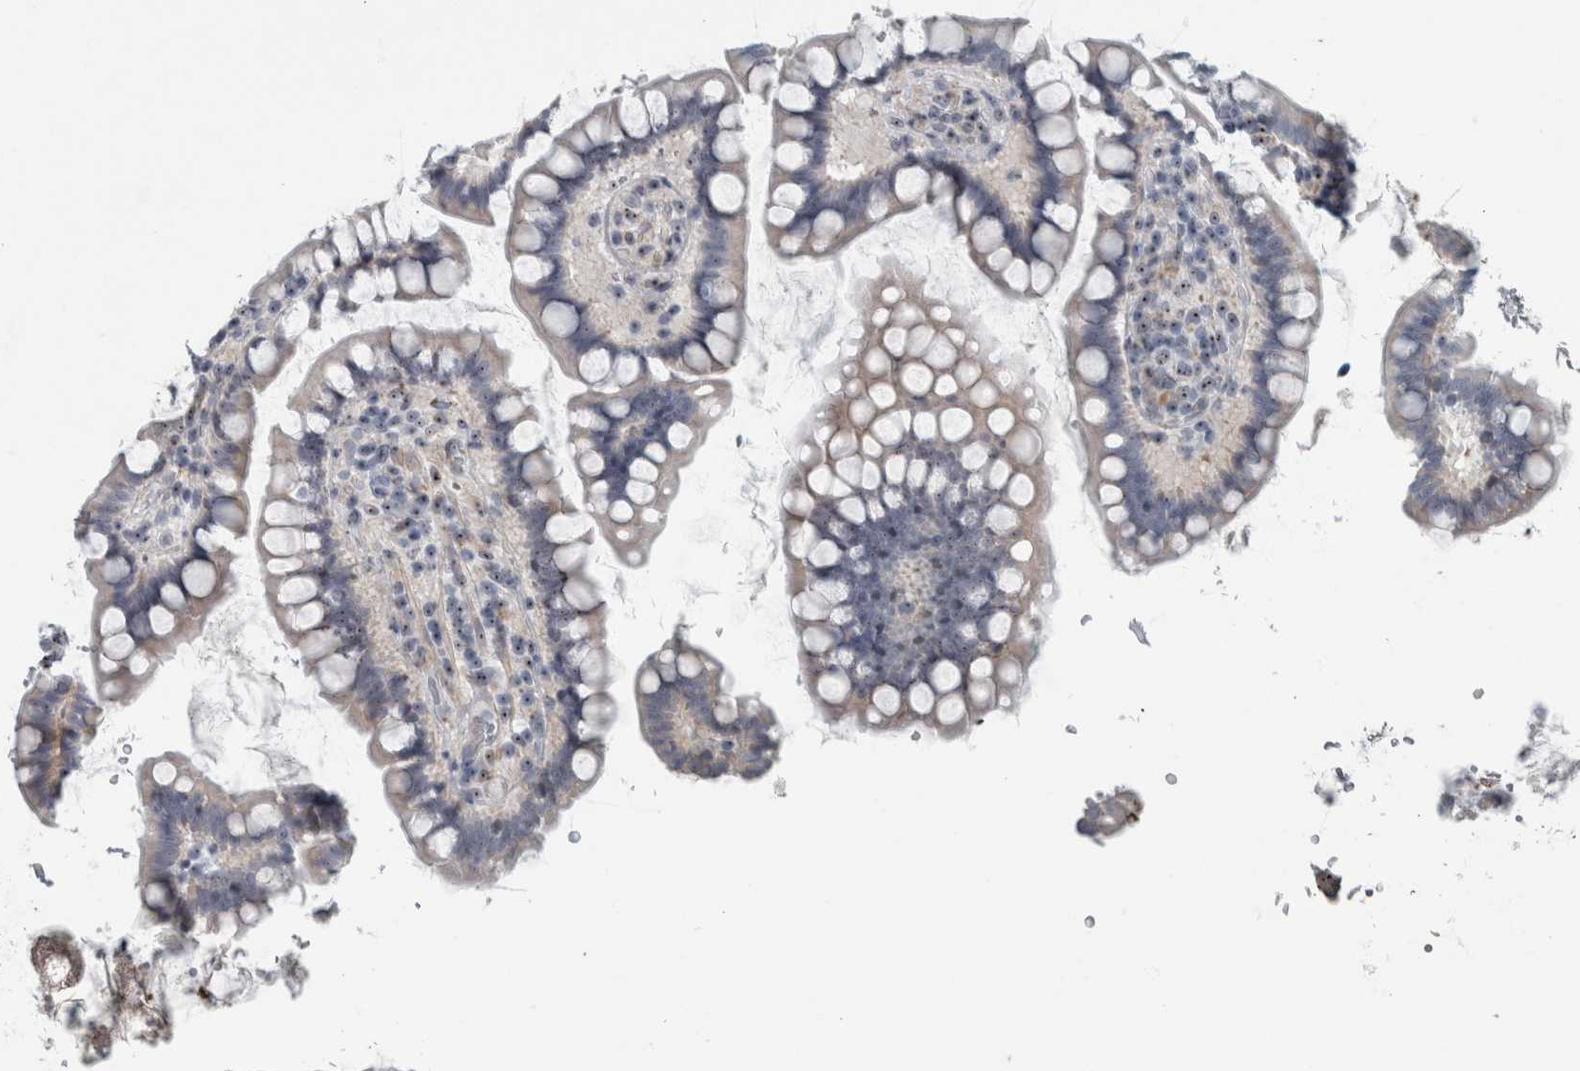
{"staining": {"intensity": "weak", "quantity": "25%-75%", "location": "nuclear"}, "tissue": "small intestine", "cell_type": "Glandular cells", "image_type": "normal", "snomed": [{"axis": "morphology", "description": "Normal tissue, NOS"}, {"axis": "topography", "description": "Smooth muscle"}, {"axis": "topography", "description": "Small intestine"}], "caption": "Benign small intestine demonstrates weak nuclear staining in approximately 25%-75% of glandular cells, visualized by immunohistochemistry.", "gene": "UTP6", "patient": {"sex": "female", "age": 84}}